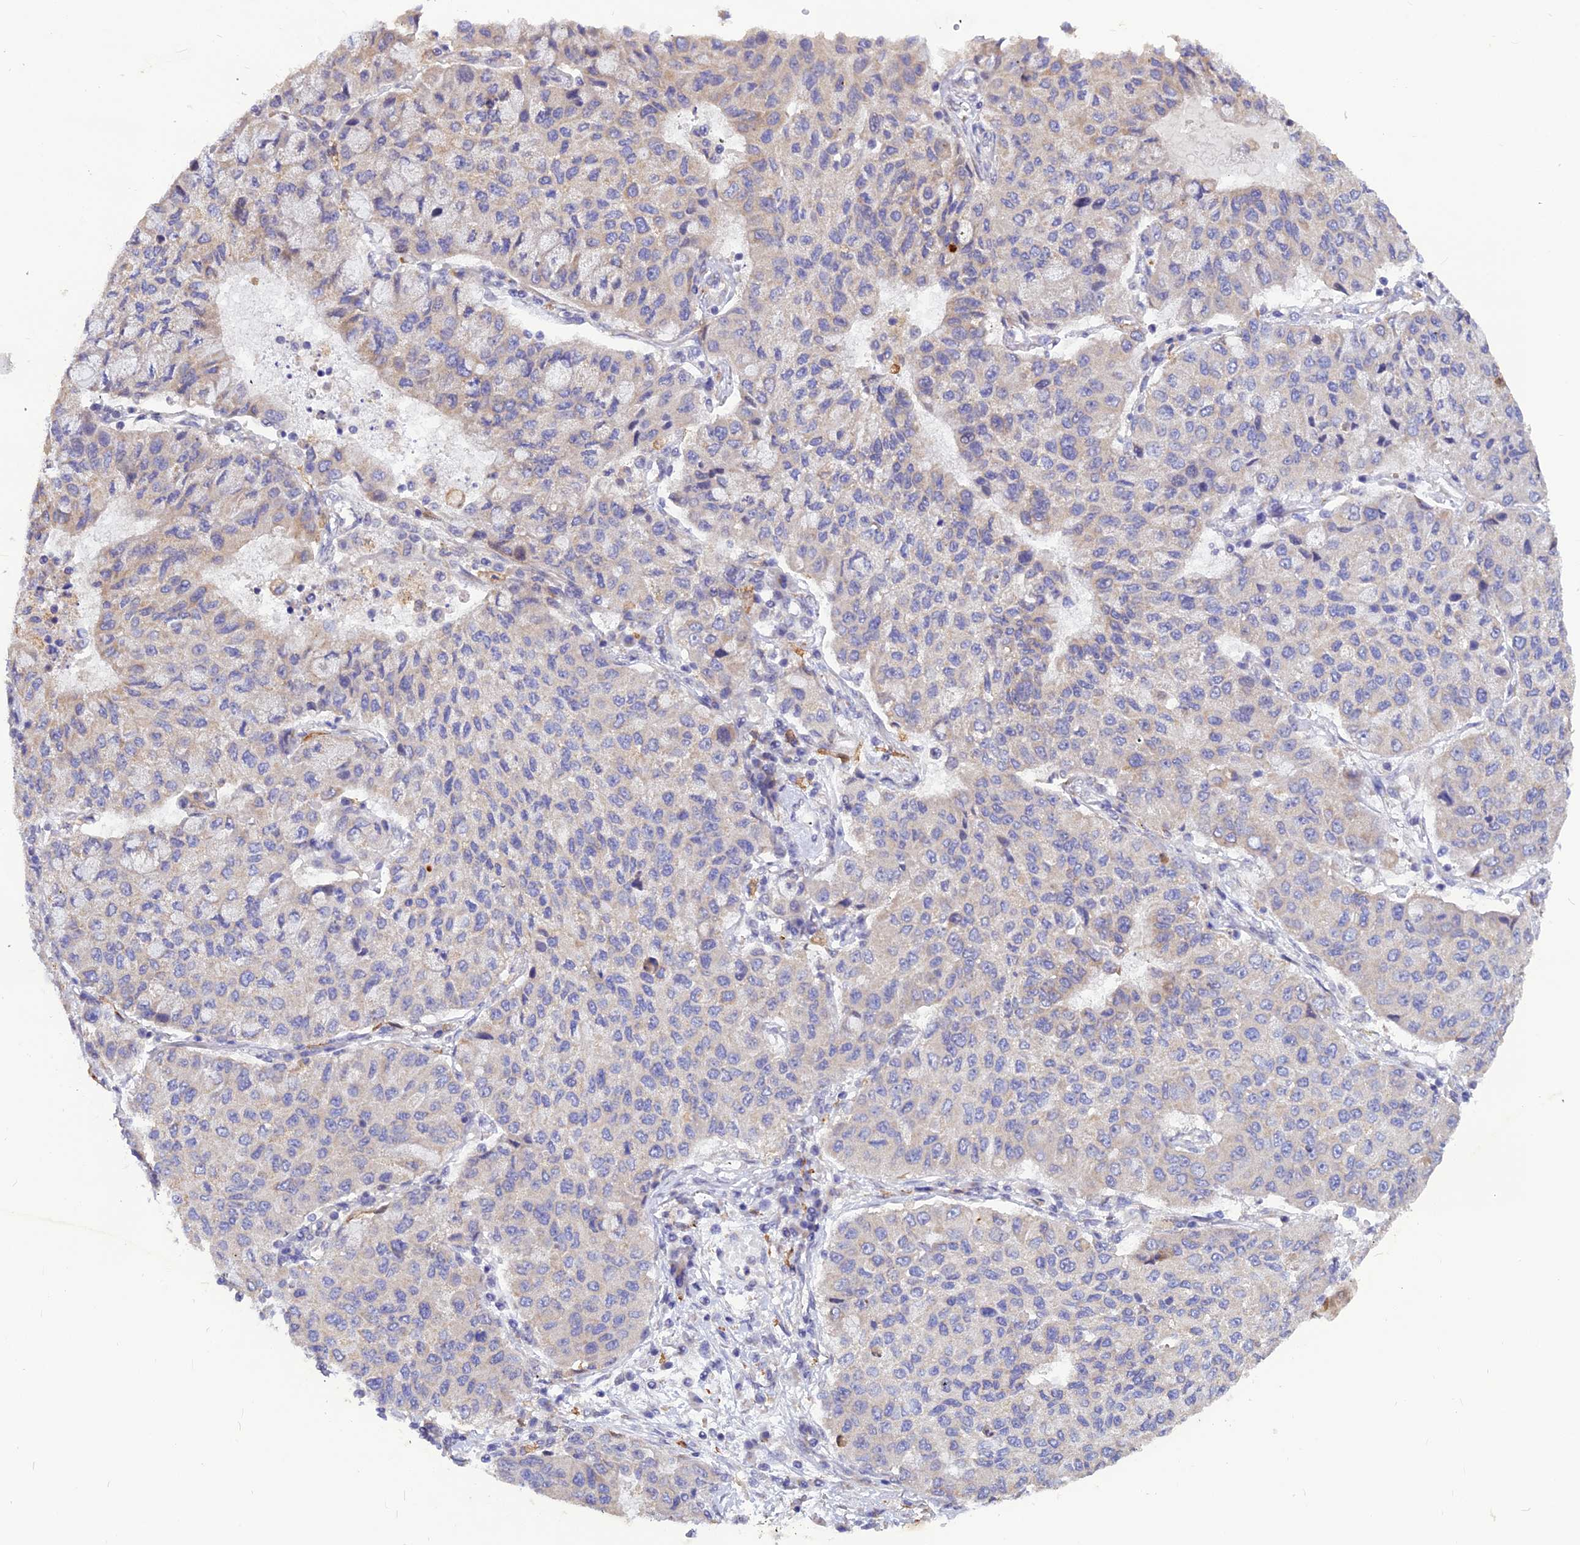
{"staining": {"intensity": "moderate", "quantity": "<25%", "location": "cytoplasmic/membranous"}, "tissue": "lung cancer", "cell_type": "Tumor cells", "image_type": "cancer", "snomed": [{"axis": "morphology", "description": "Squamous cell carcinoma, NOS"}, {"axis": "topography", "description": "Lung"}], "caption": "This is a histology image of immunohistochemistry staining of lung cancer, which shows moderate staining in the cytoplasmic/membranous of tumor cells.", "gene": "LEKR1", "patient": {"sex": "male", "age": 74}}